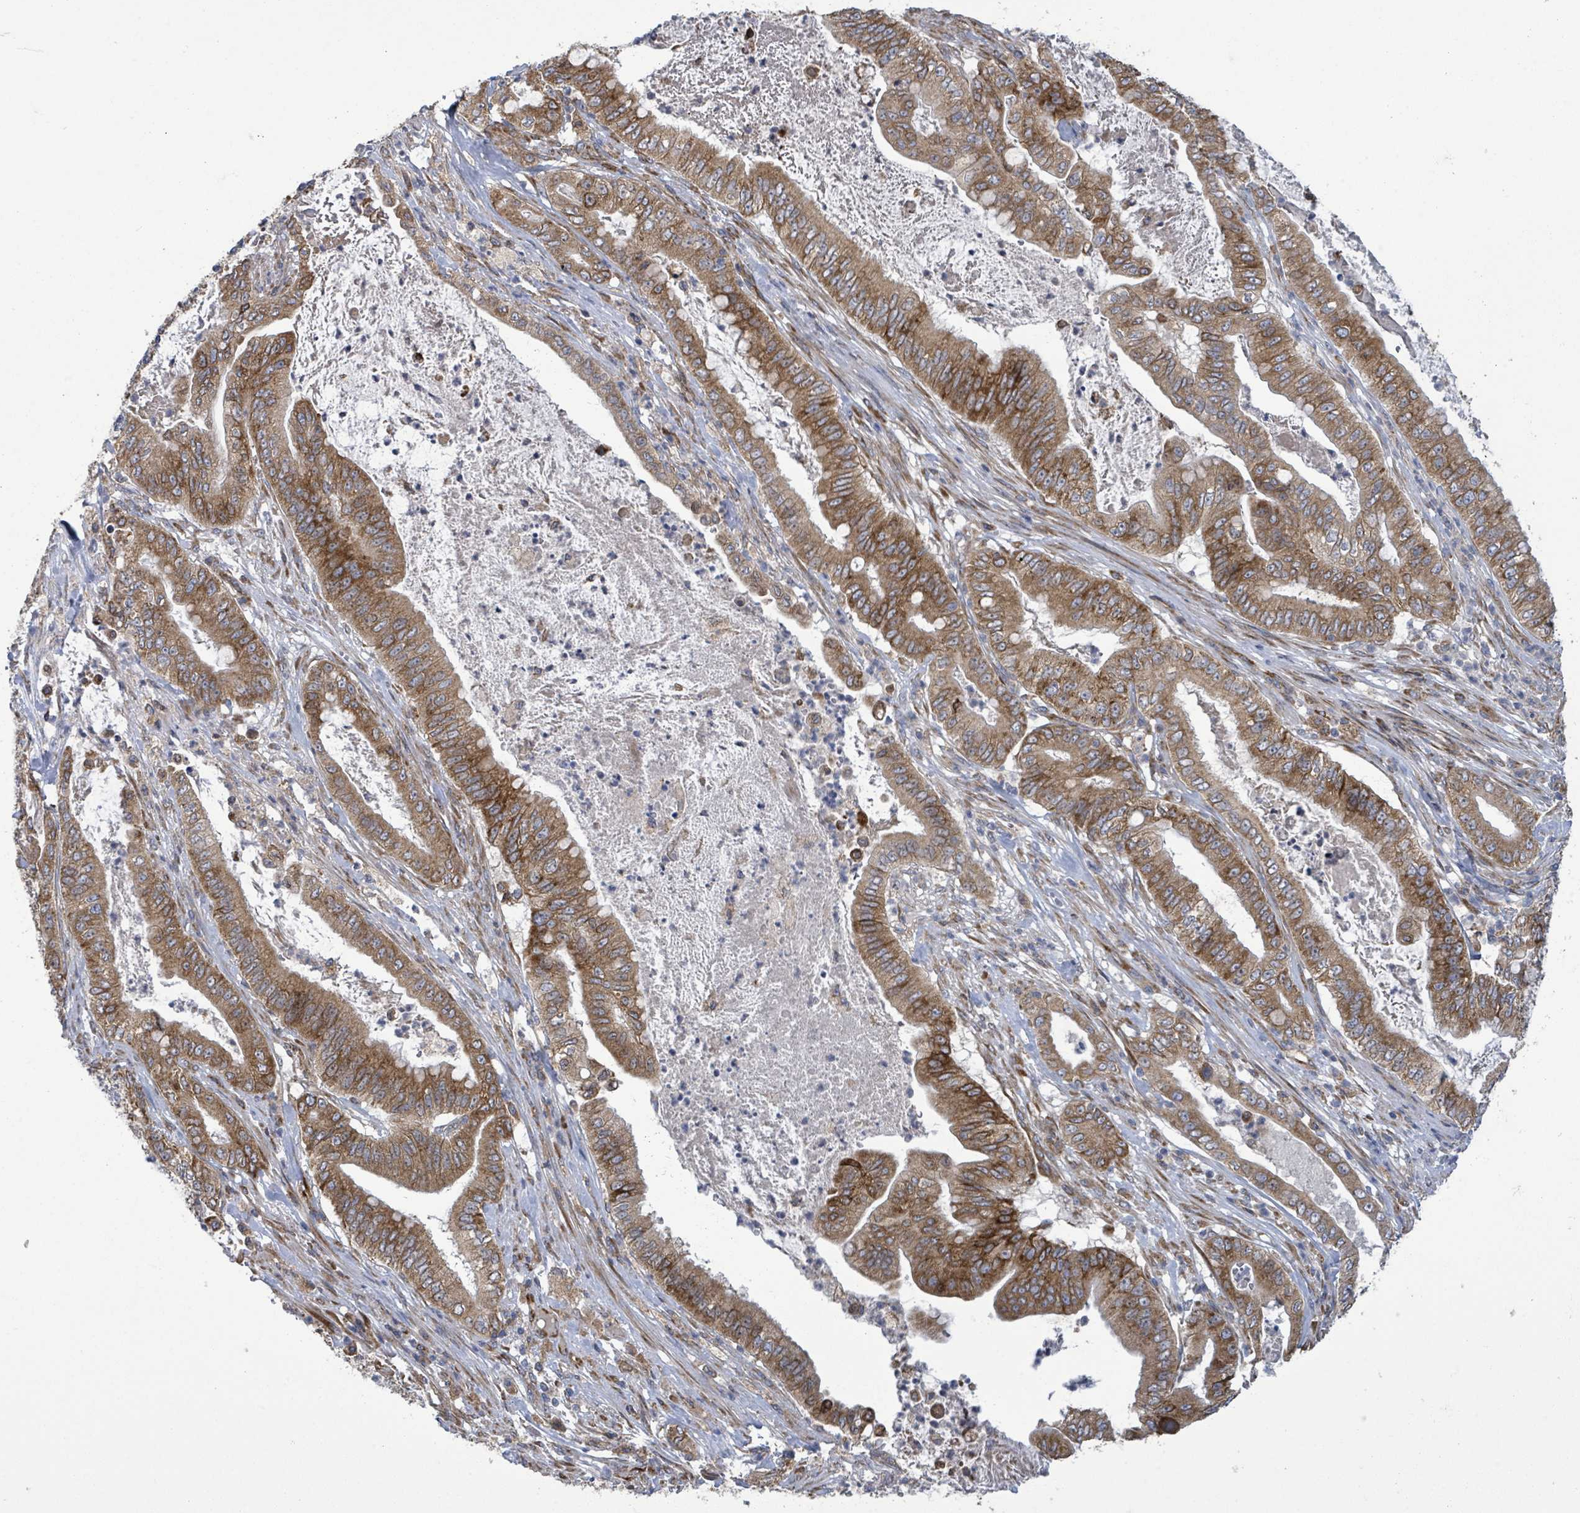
{"staining": {"intensity": "strong", "quantity": ">75%", "location": "cytoplasmic/membranous"}, "tissue": "pancreatic cancer", "cell_type": "Tumor cells", "image_type": "cancer", "snomed": [{"axis": "morphology", "description": "Adenocarcinoma, NOS"}, {"axis": "topography", "description": "Pancreas"}], "caption": "Human pancreatic cancer (adenocarcinoma) stained with a protein marker displays strong staining in tumor cells.", "gene": "NOMO1", "patient": {"sex": "male", "age": 71}}